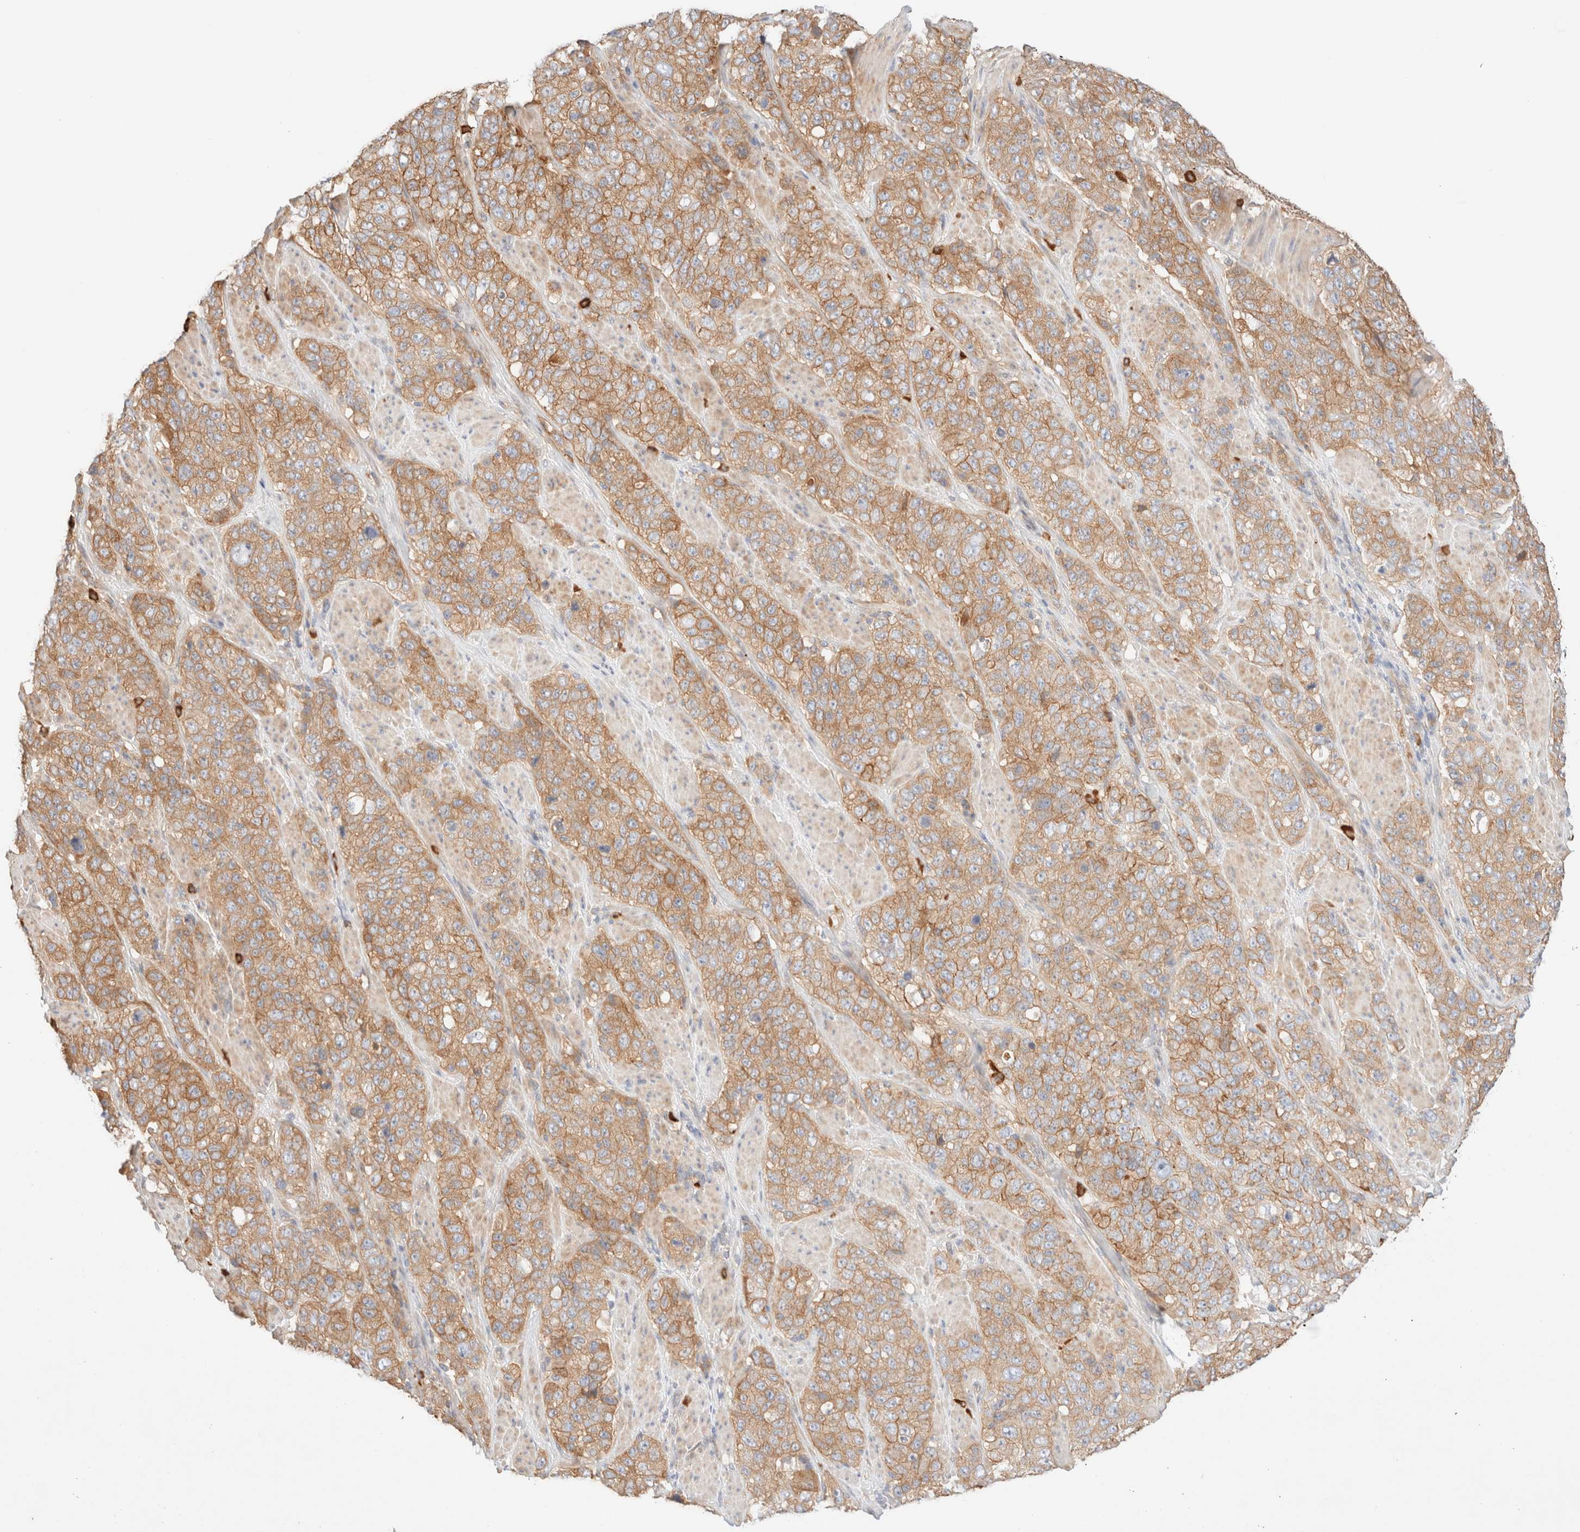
{"staining": {"intensity": "moderate", "quantity": ">75%", "location": "cytoplasmic/membranous"}, "tissue": "stomach cancer", "cell_type": "Tumor cells", "image_type": "cancer", "snomed": [{"axis": "morphology", "description": "Adenocarcinoma, NOS"}, {"axis": "topography", "description": "Stomach"}], "caption": "IHC (DAB (3,3'-diaminobenzidine)) staining of adenocarcinoma (stomach) displays moderate cytoplasmic/membranous protein positivity in about >75% of tumor cells.", "gene": "NIBAN2", "patient": {"sex": "male", "age": 48}}